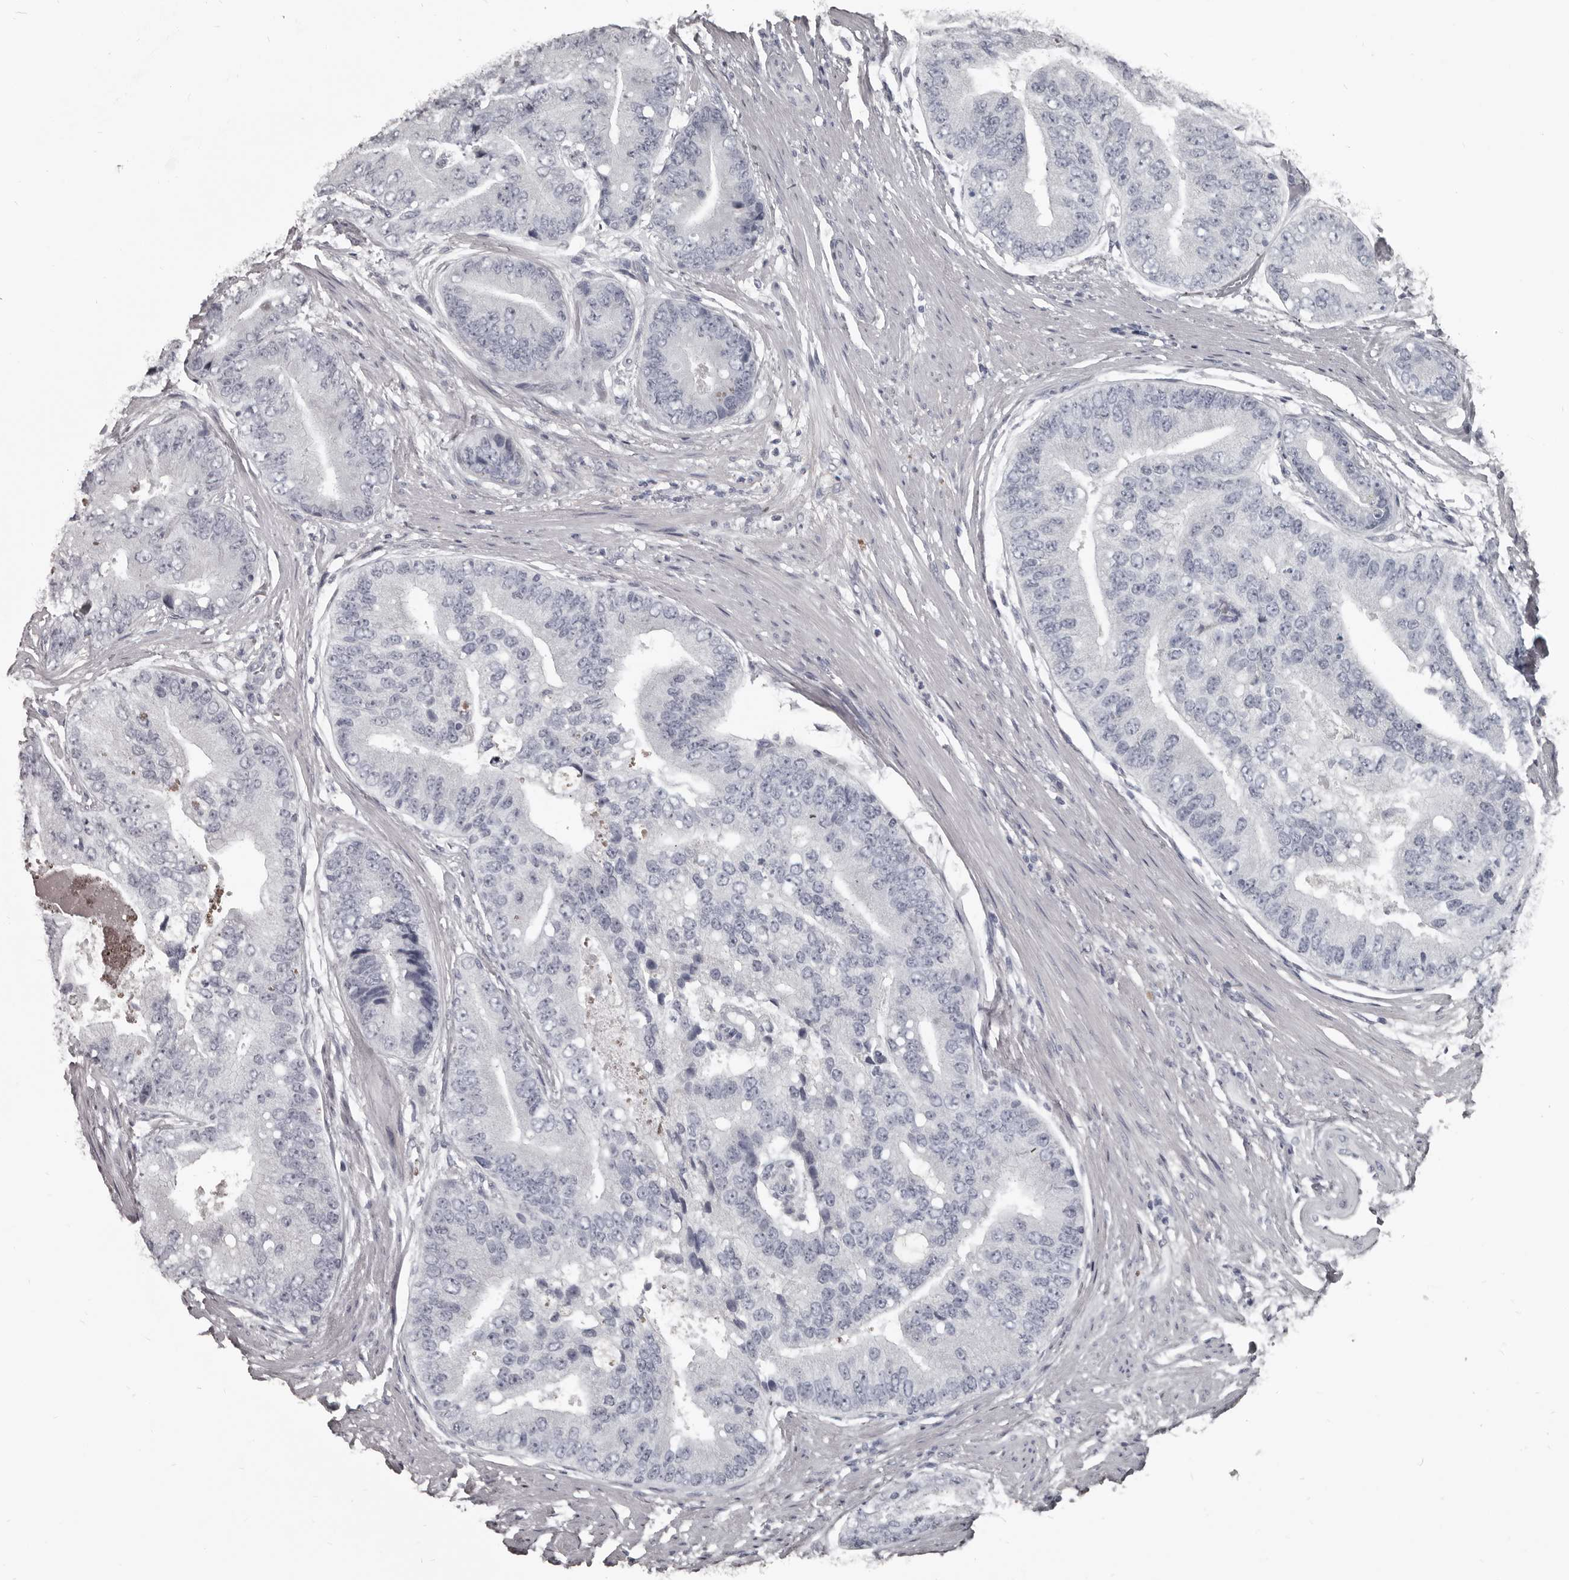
{"staining": {"intensity": "weak", "quantity": "<25%", "location": "cytoplasmic/membranous"}, "tissue": "prostate cancer", "cell_type": "Tumor cells", "image_type": "cancer", "snomed": [{"axis": "morphology", "description": "Adenocarcinoma, High grade"}, {"axis": "topography", "description": "Prostate"}], "caption": "An image of human adenocarcinoma (high-grade) (prostate) is negative for staining in tumor cells.", "gene": "GREB1", "patient": {"sex": "male", "age": 70}}